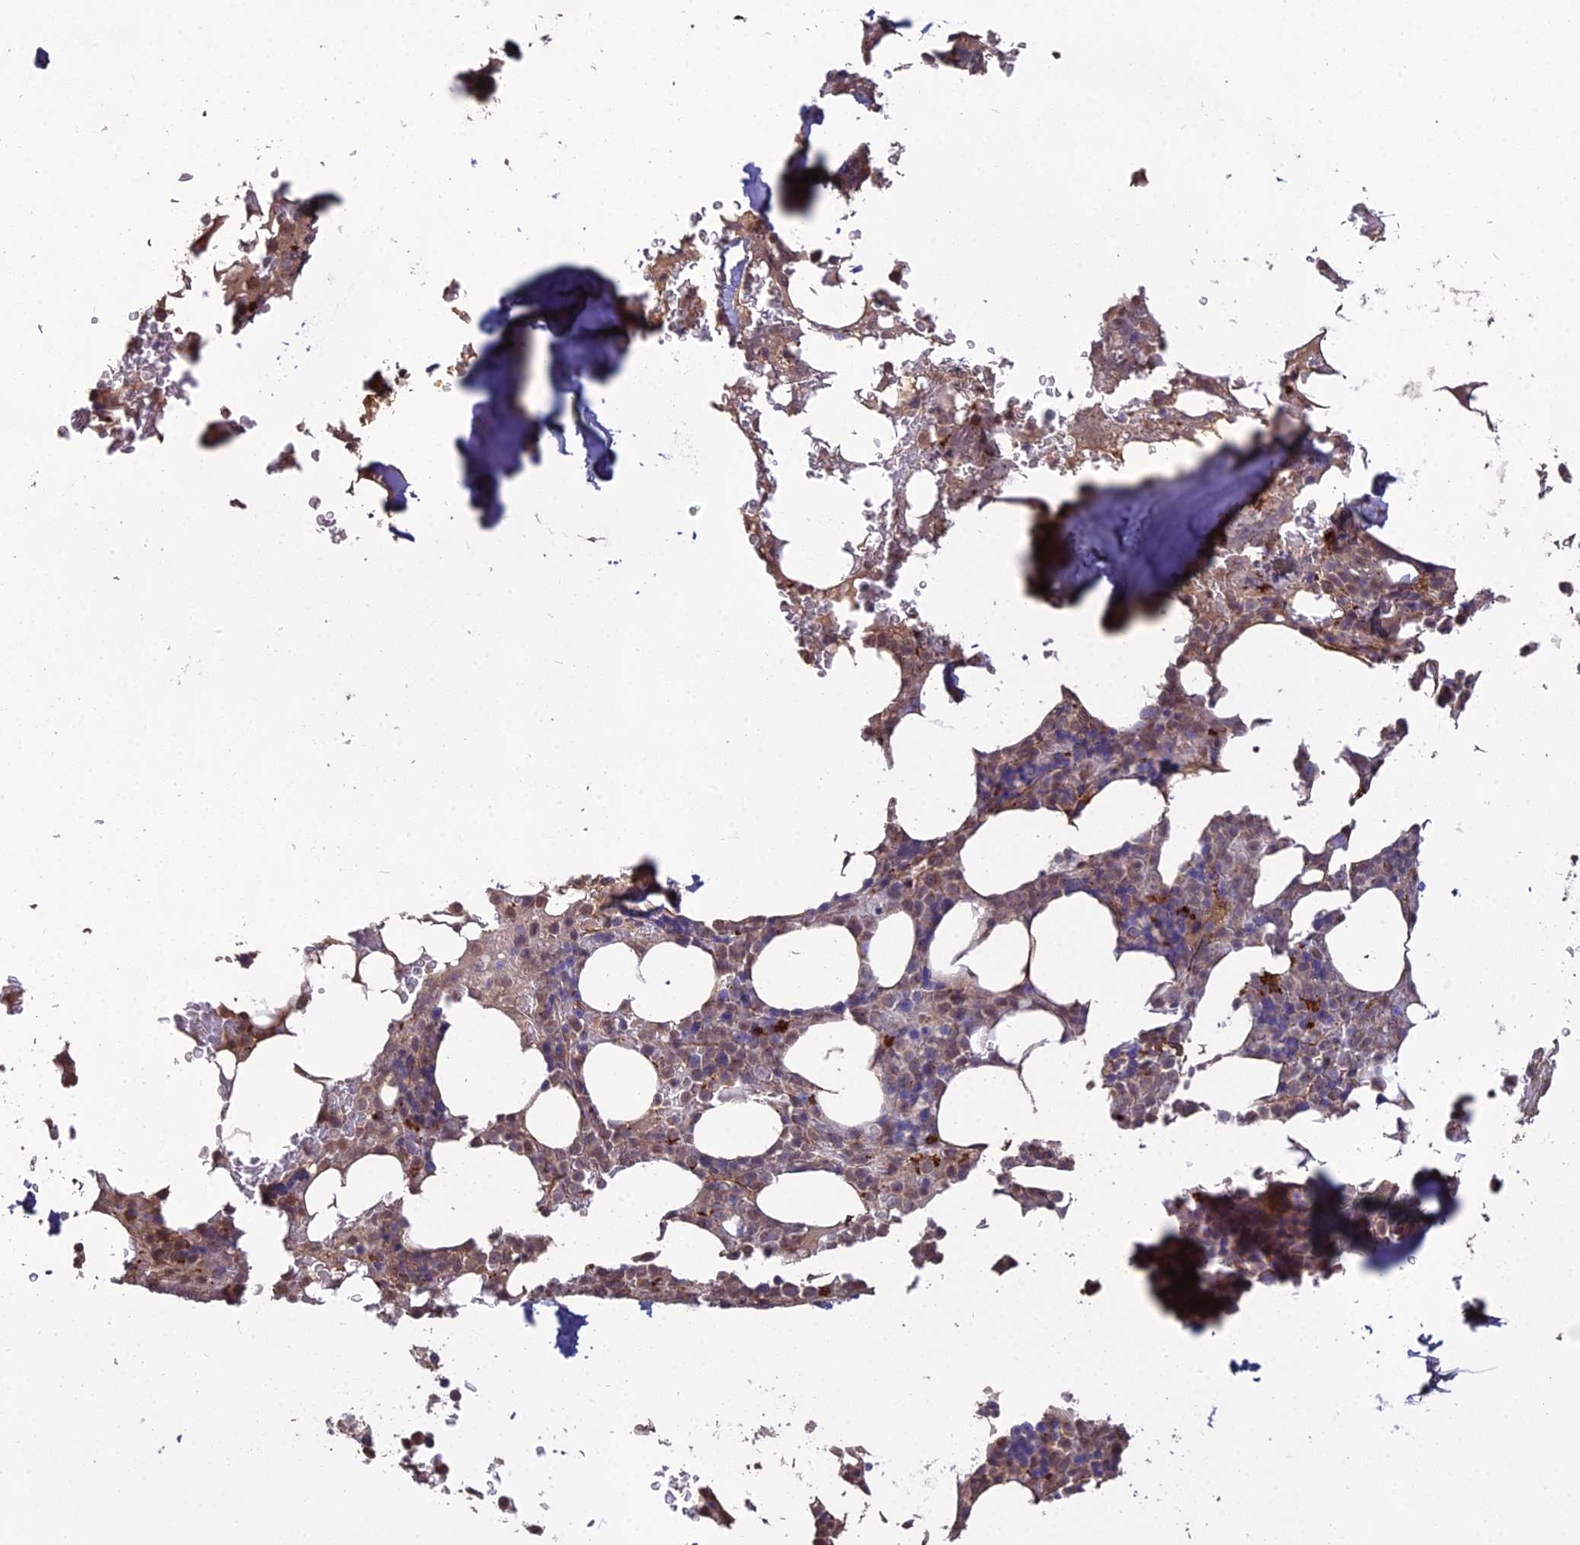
{"staining": {"intensity": "moderate", "quantity": "<25%", "location": "cytoplasmic/membranous"}, "tissue": "bone marrow", "cell_type": "Hematopoietic cells", "image_type": "normal", "snomed": [{"axis": "morphology", "description": "Normal tissue, NOS"}, {"axis": "topography", "description": "Bone marrow"}], "caption": "About <25% of hematopoietic cells in benign human bone marrow display moderate cytoplasmic/membranous protein positivity as visualized by brown immunohistochemical staining.", "gene": "ATP6V0A2", "patient": {"sex": "male", "age": 58}}